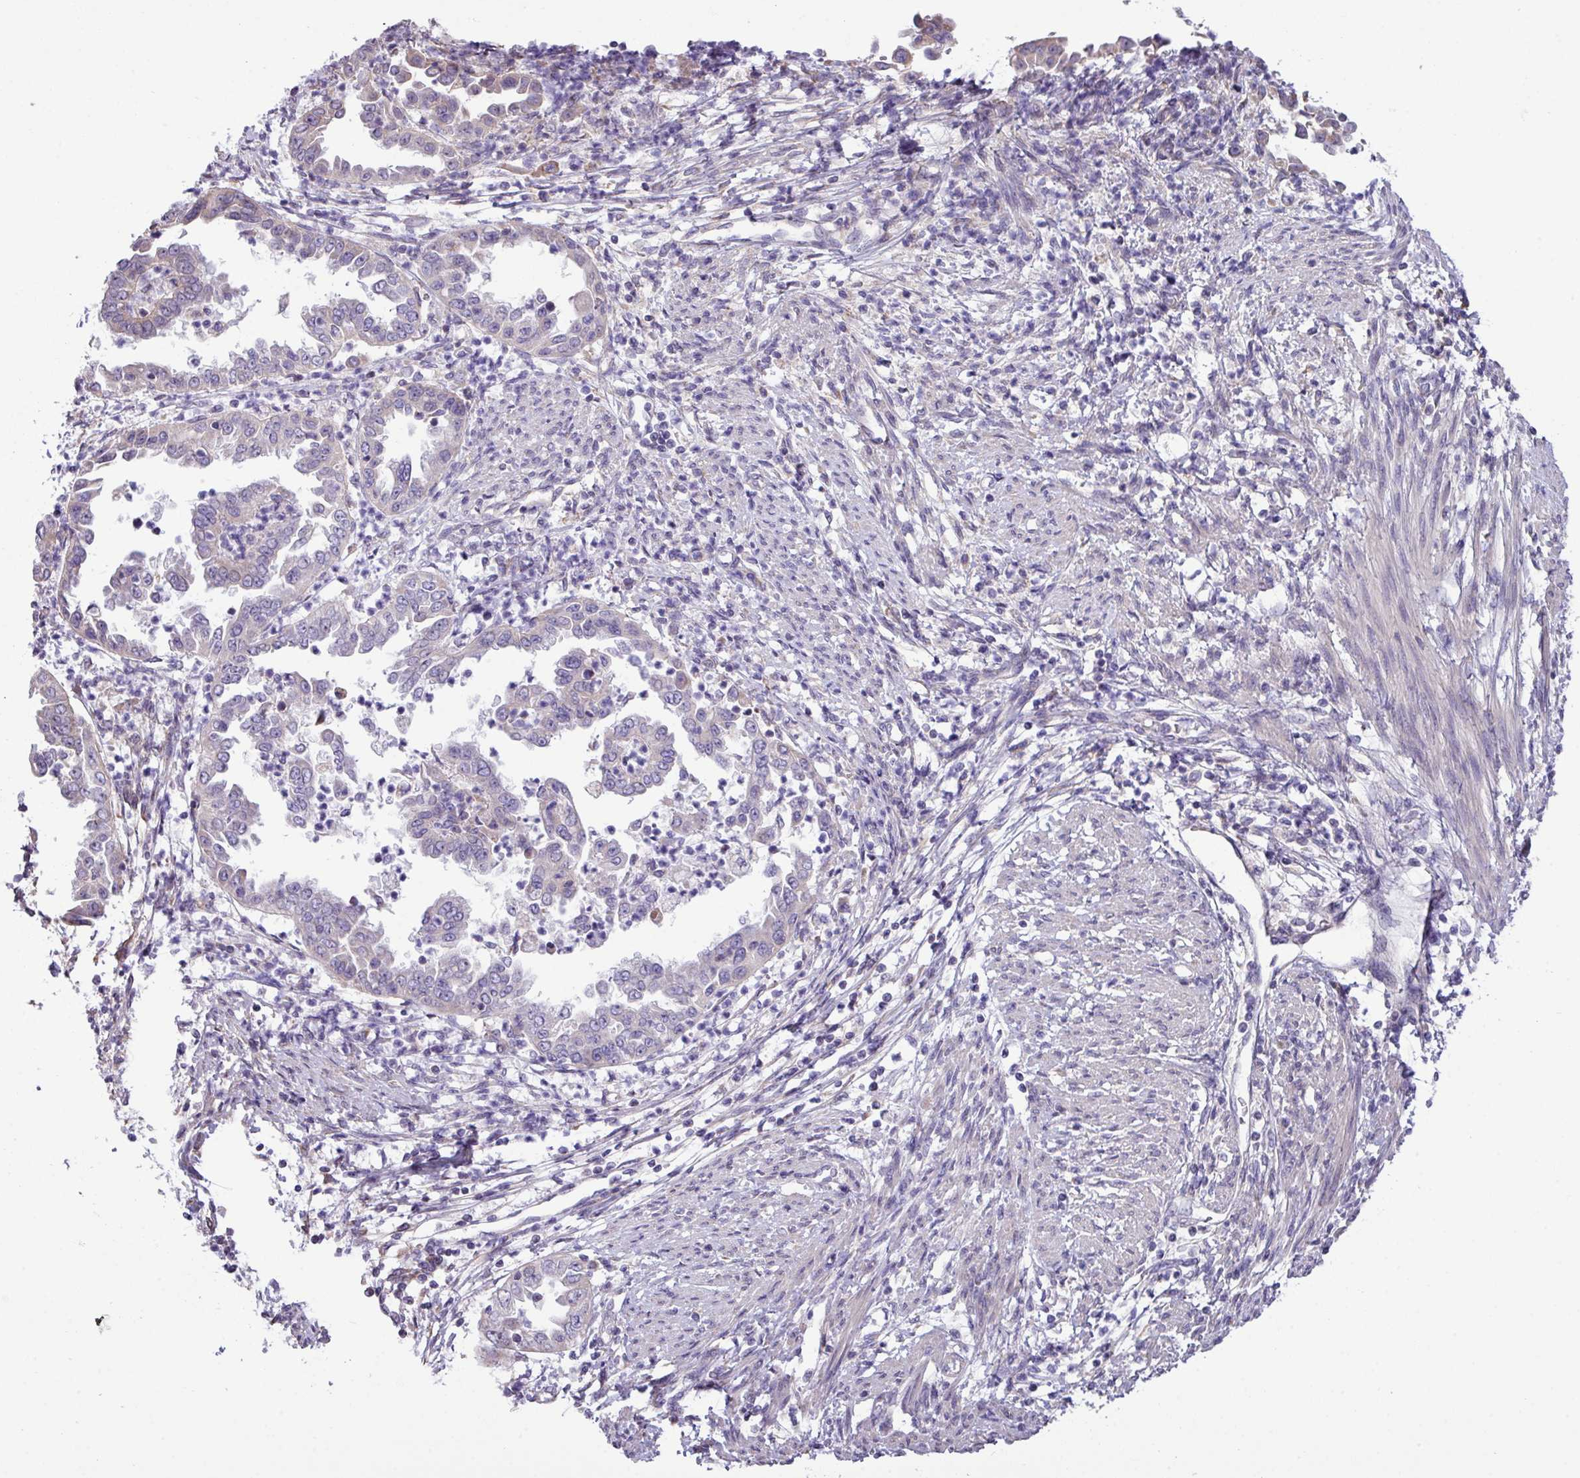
{"staining": {"intensity": "negative", "quantity": "none", "location": "none"}, "tissue": "endometrial cancer", "cell_type": "Tumor cells", "image_type": "cancer", "snomed": [{"axis": "morphology", "description": "Adenocarcinoma, NOS"}, {"axis": "topography", "description": "Endometrium"}], "caption": "DAB (3,3'-diaminobenzidine) immunohistochemical staining of human endometrial cancer demonstrates no significant staining in tumor cells.", "gene": "IRGC", "patient": {"sex": "female", "age": 85}}